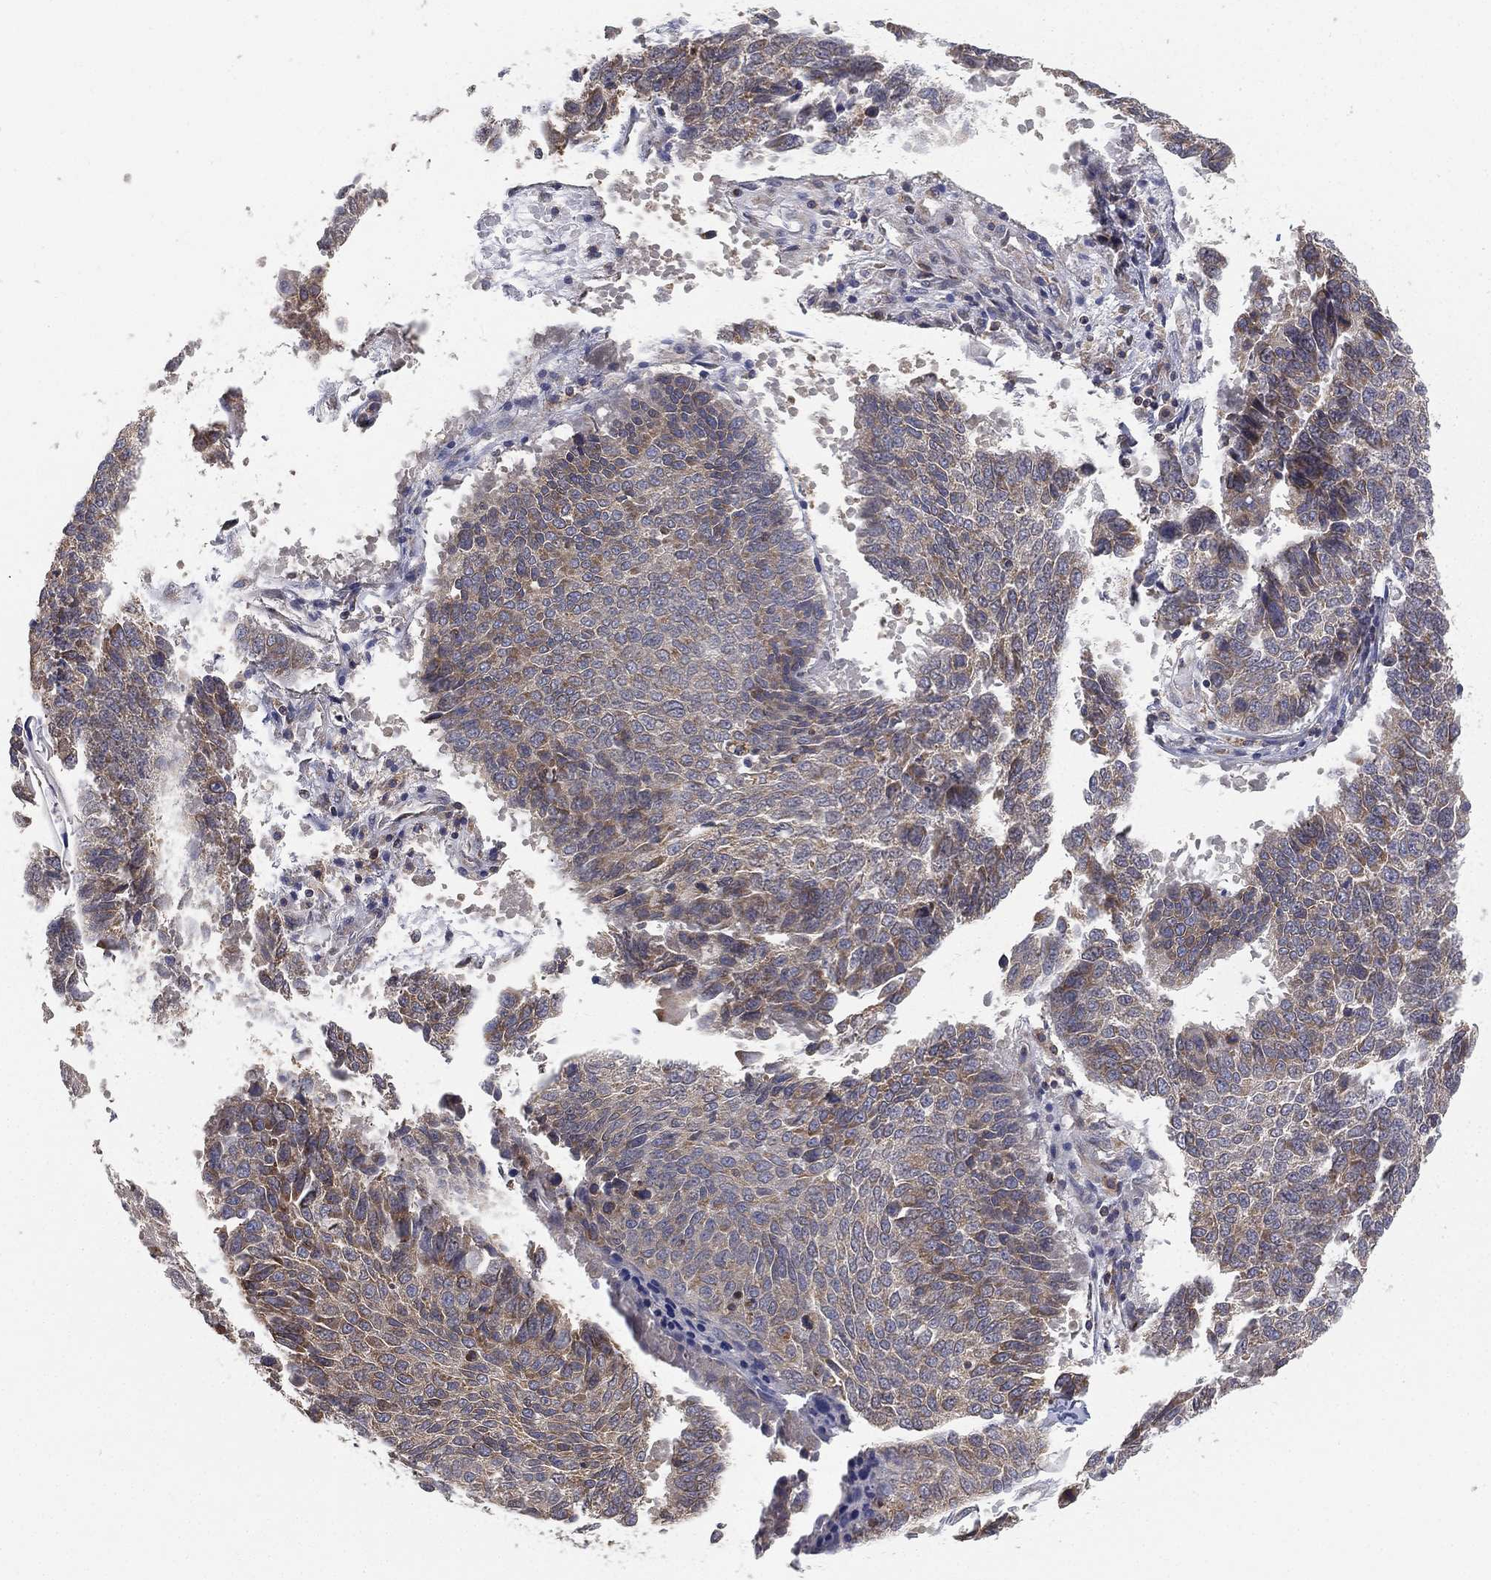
{"staining": {"intensity": "weak", "quantity": "25%-75%", "location": "cytoplasmic/membranous"}, "tissue": "lung cancer", "cell_type": "Tumor cells", "image_type": "cancer", "snomed": [{"axis": "morphology", "description": "Squamous cell carcinoma, NOS"}, {"axis": "topography", "description": "Lung"}], "caption": "Immunohistochemistry histopathology image of lung cancer stained for a protein (brown), which exhibits low levels of weak cytoplasmic/membranous staining in about 25%-75% of tumor cells.", "gene": "CYB5B", "patient": {"sex": "male", "age": 73}}